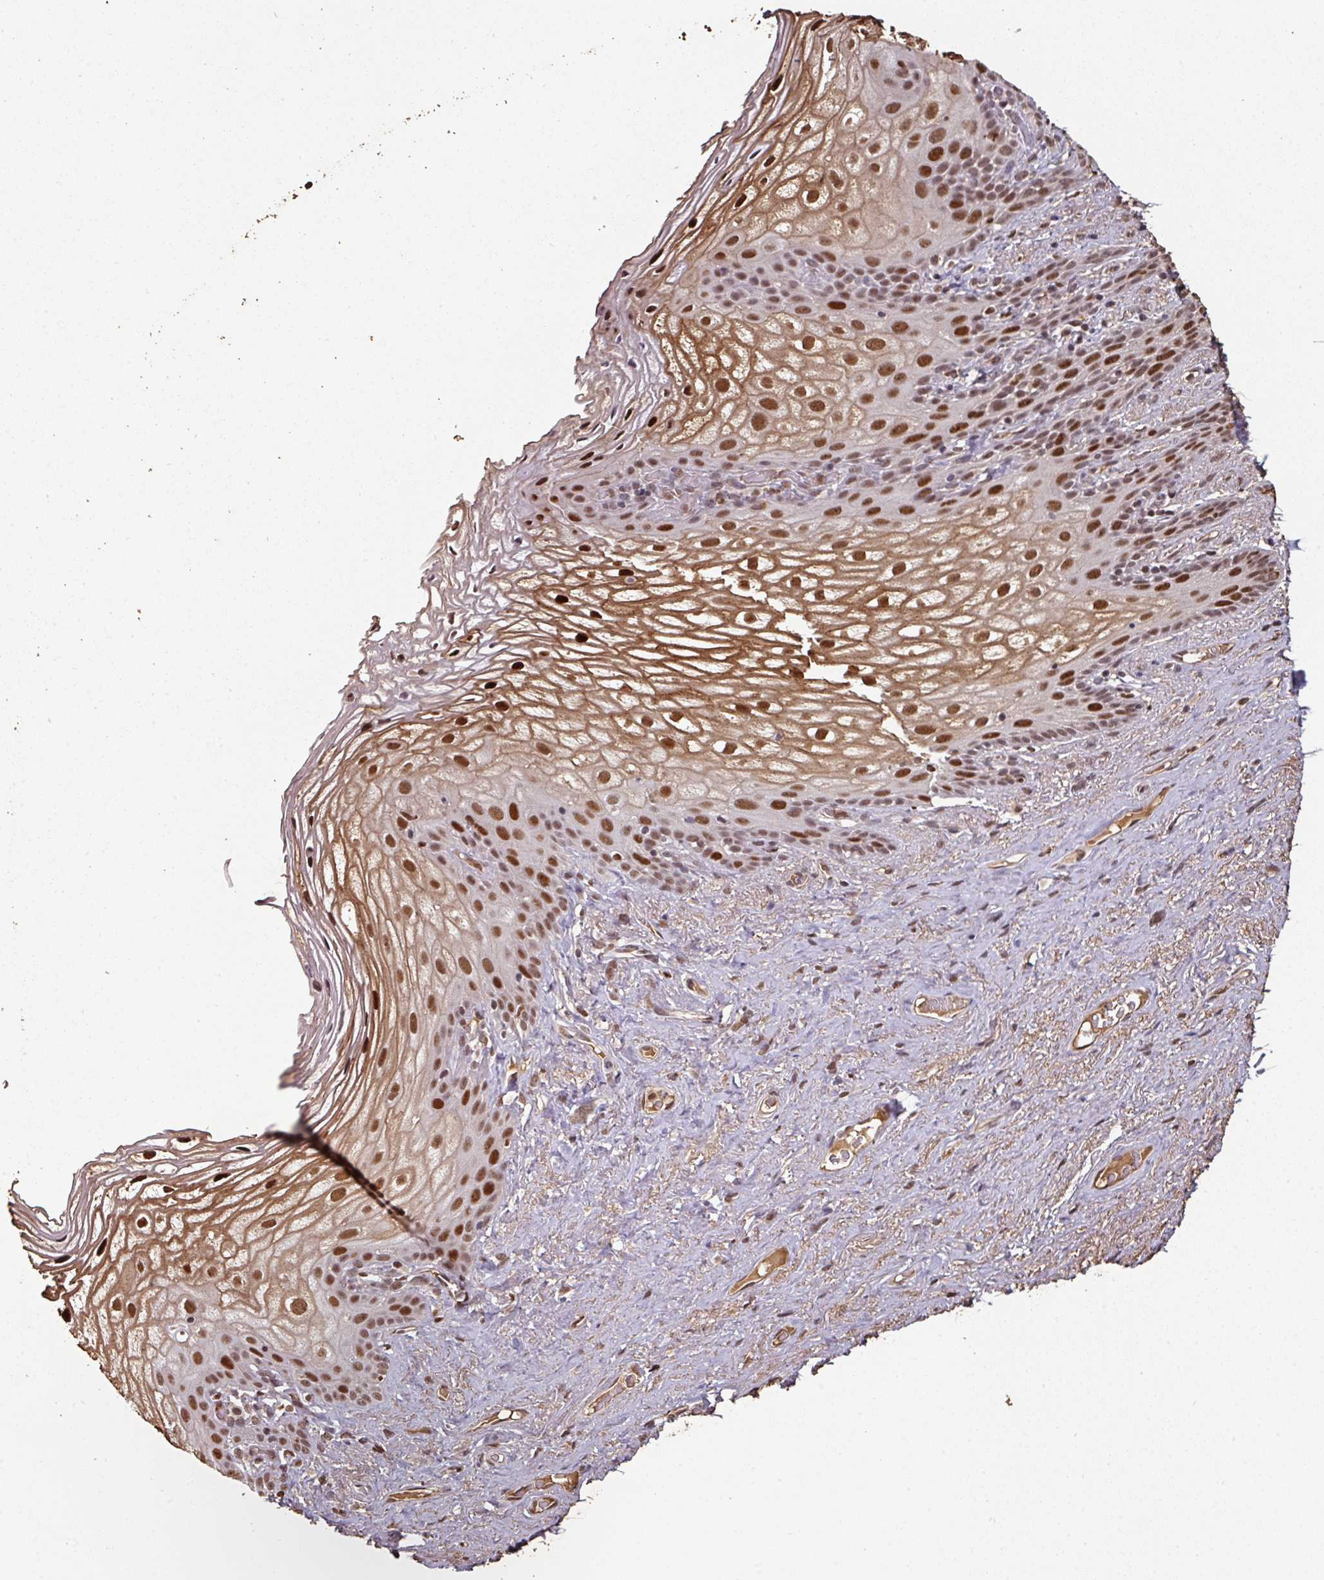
{"staining": {"intensity": "moderate", "quantity": ">75%", "location": "cytoplasmic/membranous,nuclear"}, "tissue": "vagina", "cell_type": "Squamous epithelial cells", "image_type": "normal", "snomed": [{"axis": "morphology", "description": "Normal tissue, NOS"}, {"axis": "topography", "description": "Vagina"}, {"axis": "topography", "description": "Peripheral nerve tissue"}], "caption": "Immunohistochemical staining of benign vagina demonstrates medium levels of moderate cytoplasmic/membranous,nuclear positivity in approximately >75% of squamous epithelial cells.", "gene": "POLD1", "patient": {"sex": "female", "age": 71}}